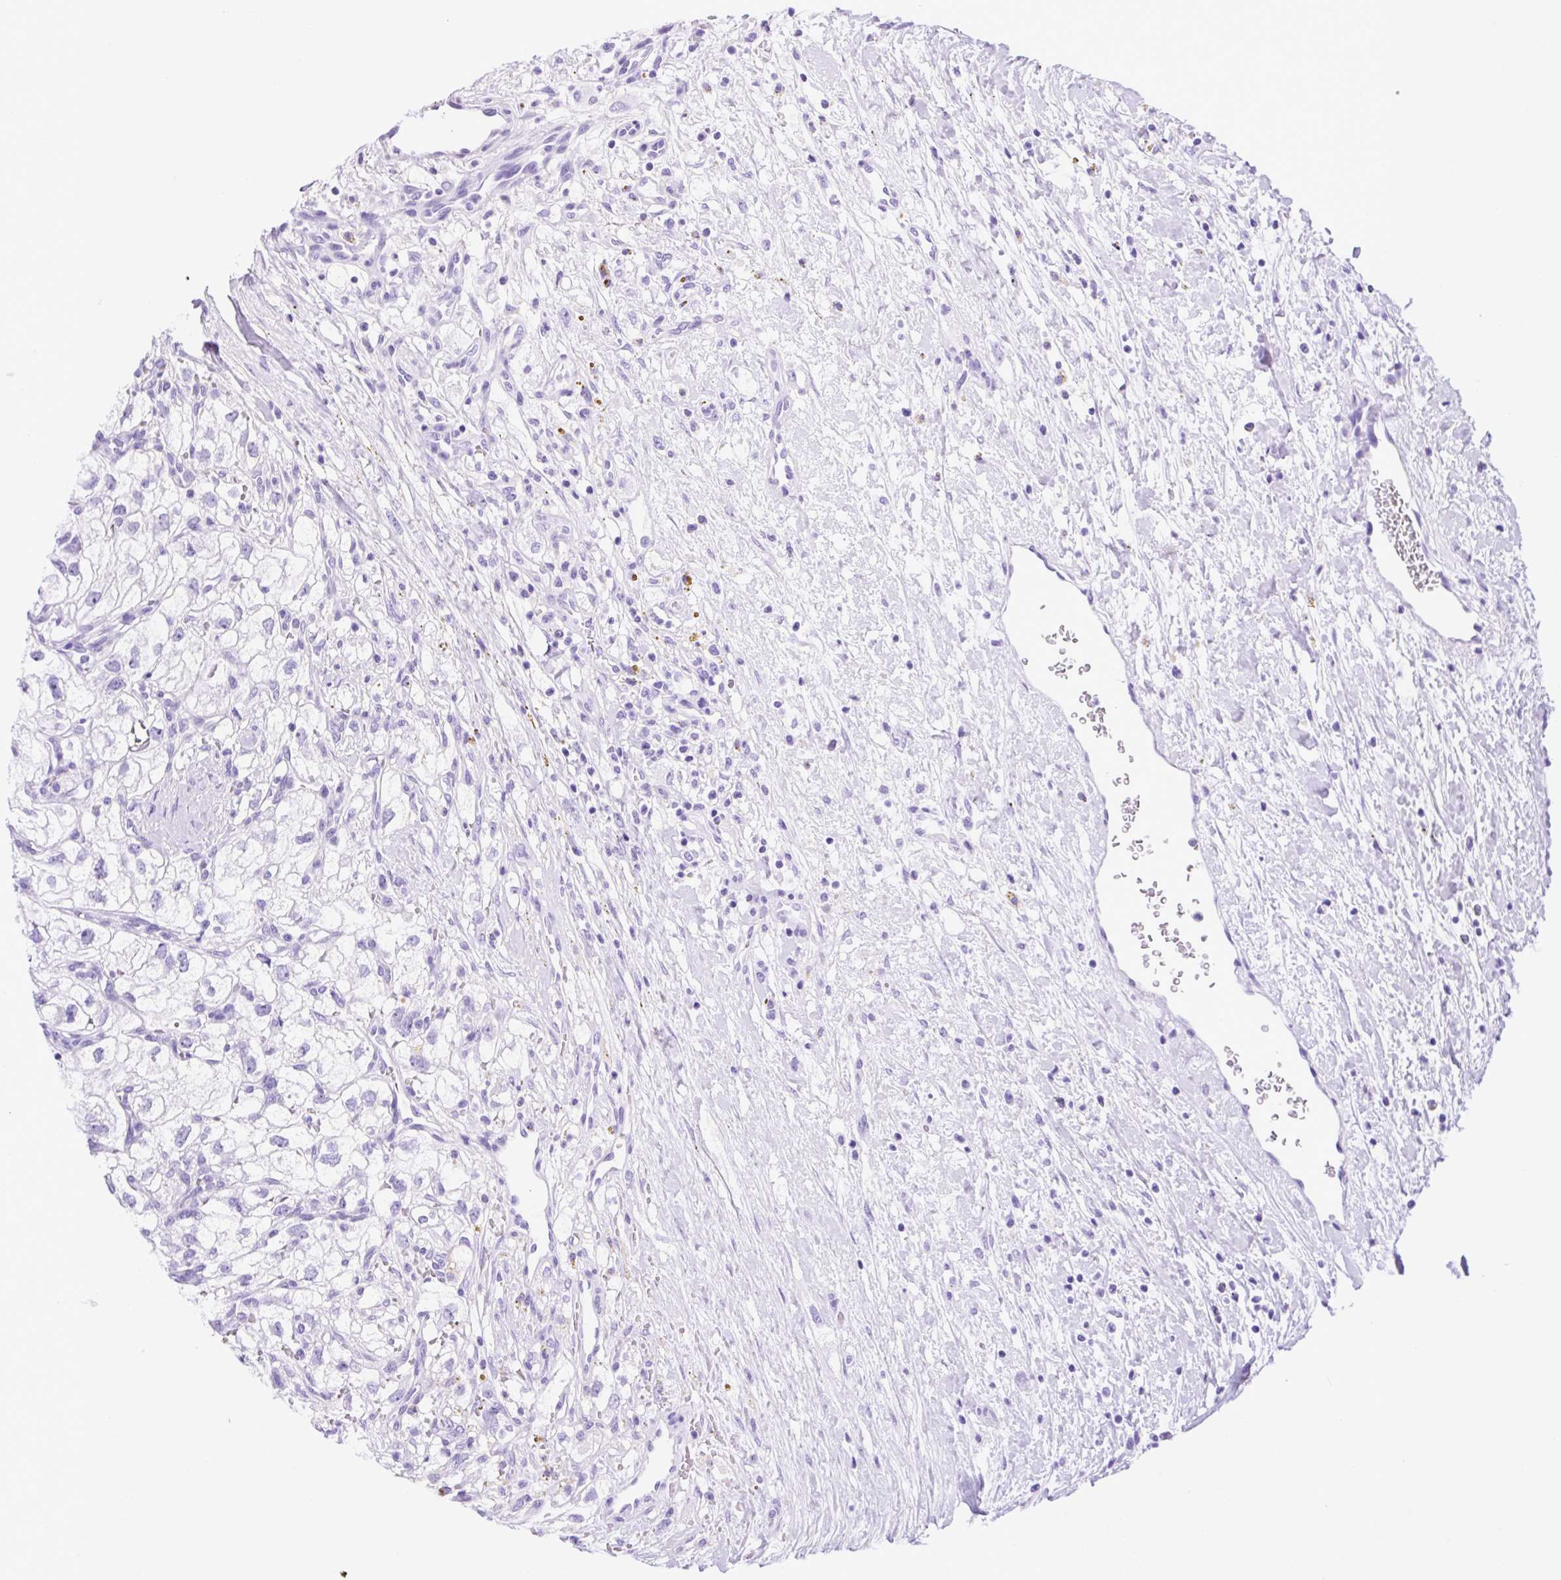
{"staining": {"intensity": "negative", "quantity": "none", "location": "none"}, "tissue": "renal cancer", "cell_type": "Tumor cells", "image_type": "cancer", "snomed": [{"axis": "morphology", "description": "Adenocarcinoma, NOS"}, {"axis": "topography", "description": "Kidney"}], "caption": "An image of renal cancer (adenocarcinoma) stained for a protein shows no brown staining in tumor cells.", "gene": "CCDC28A", "patient": {"sex": "male", "age": 59}}